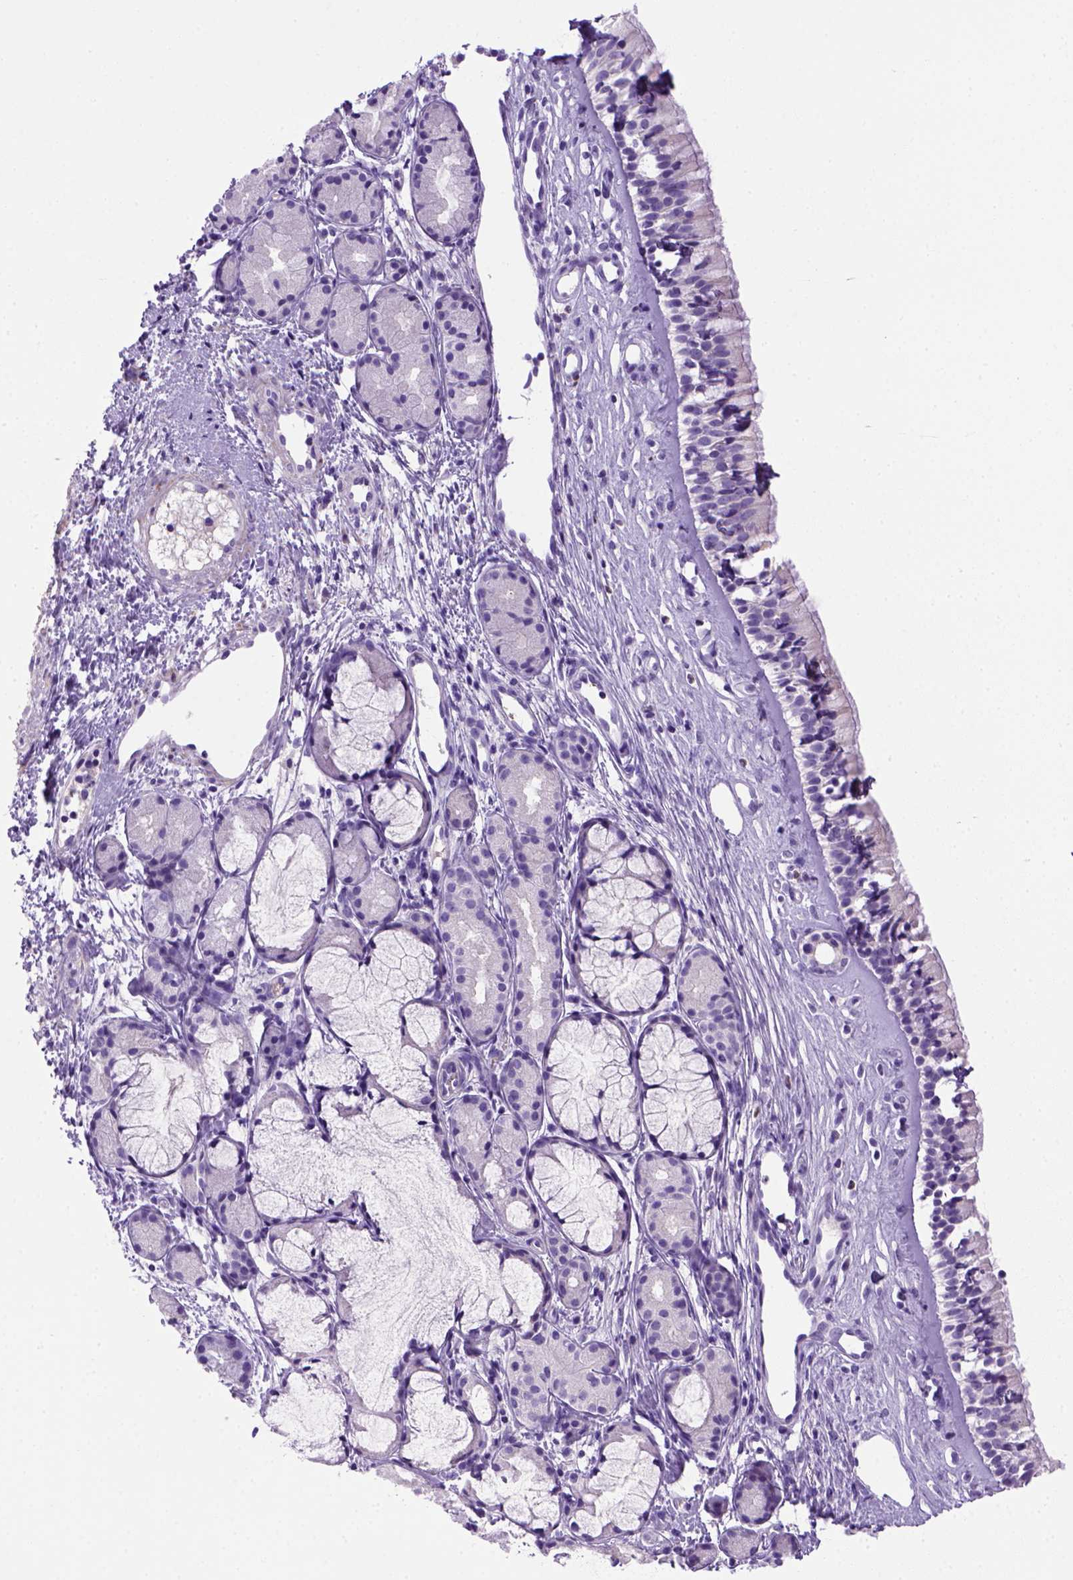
{"staining": {"intensity": "negative", "quantity": "none", "location": "none"}, "tissue": "nasopharynx", "cell_type": "Respiratory epithelial cells", "image_type": "normal", "snomed": [{"axis": "morphology", "description": "Normal tissue, NOS"}, {"axis": "topography", "description": "Nasopharynx"}], "caption": "Immunohistochemical staining of normal nasopharynx reveals no significant staining in respiratory epithelial cells.", "gene": "BAAT", "patient": {"sex": "female", "age": 52}}